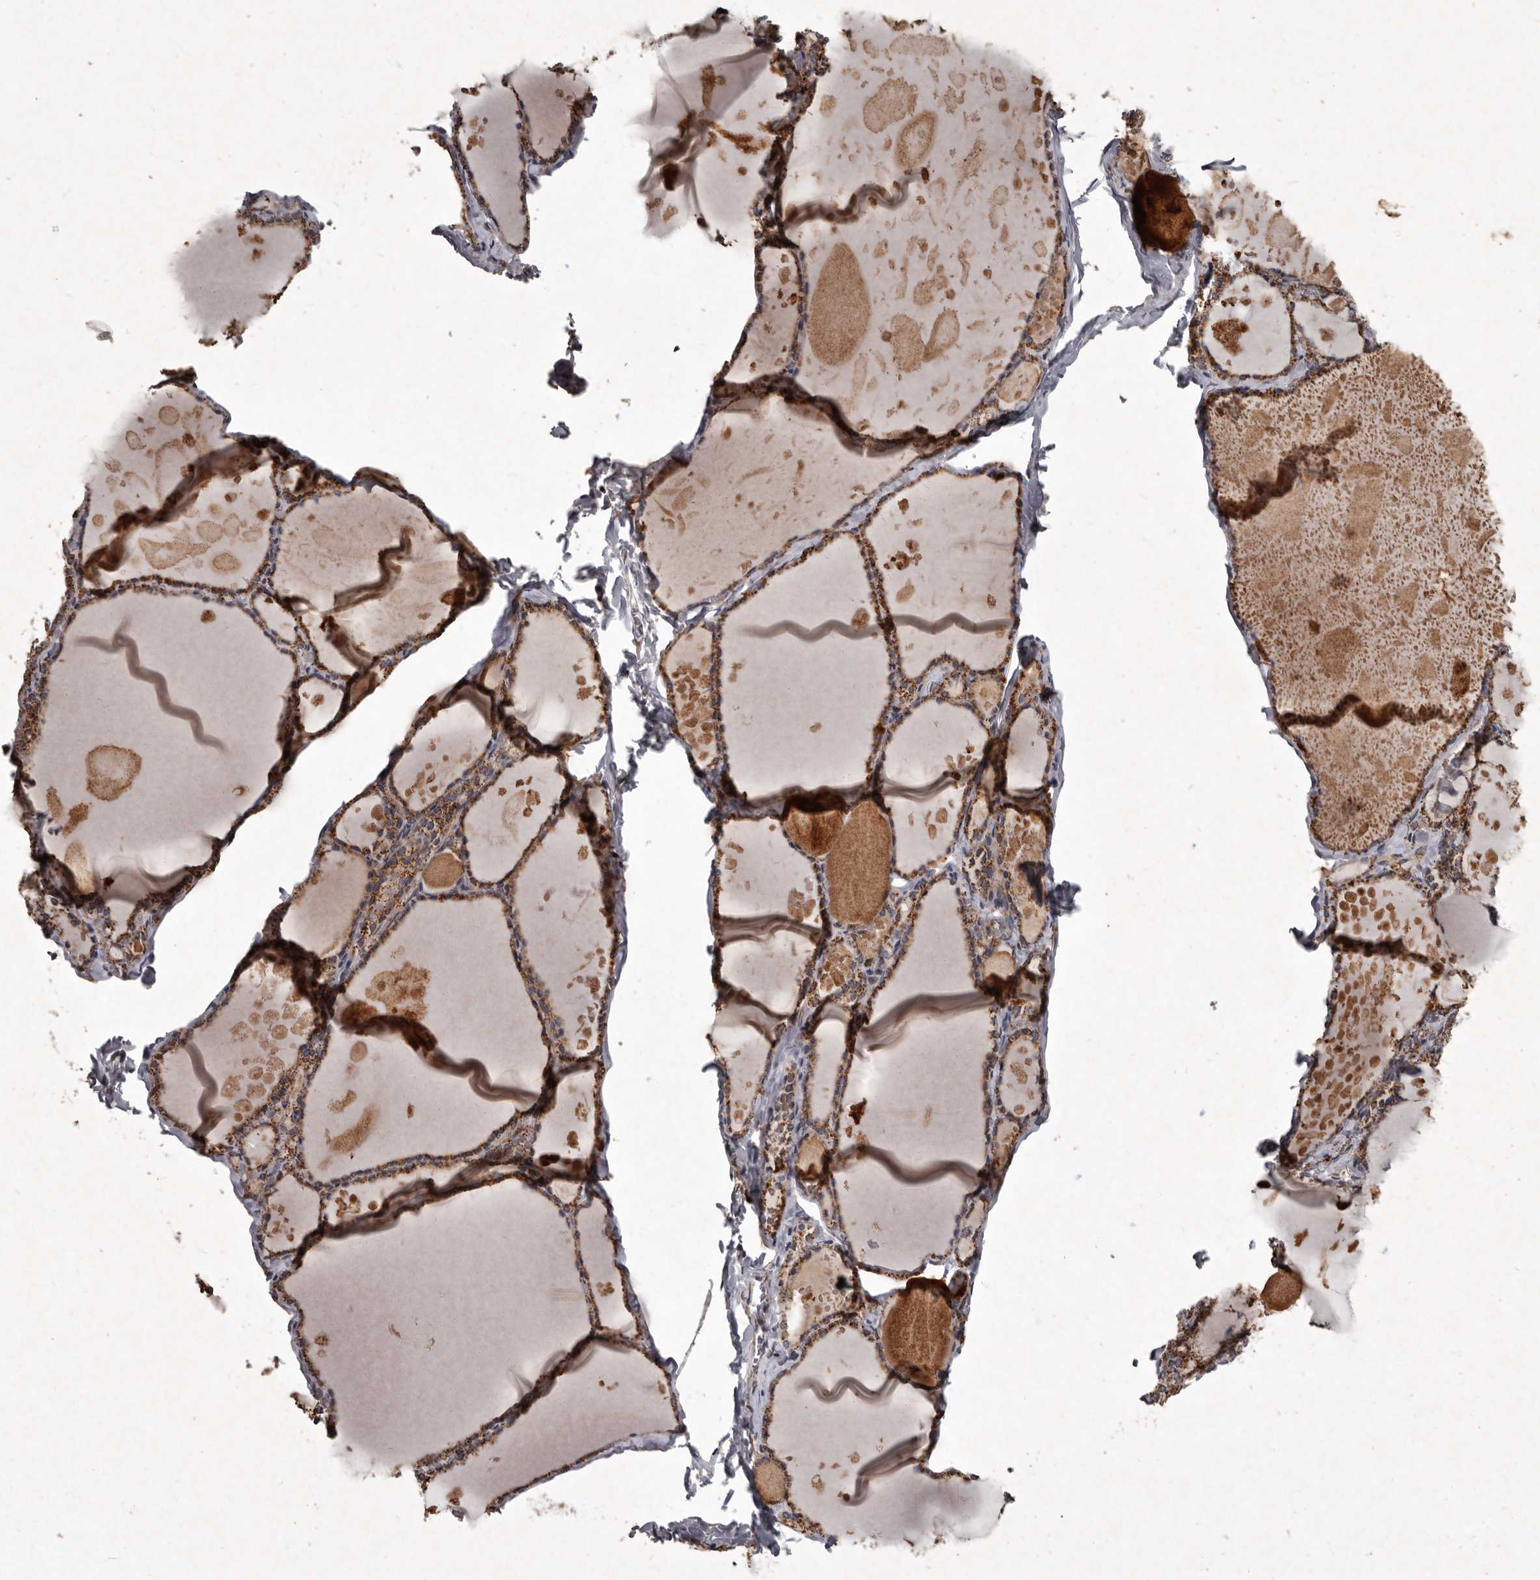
{"staining": {"intensity": "moderate", "quantity": ">75%", "location": "cytoplasmic/membranous"}, "tissue": "thyroid gland", "cell_type": "Glandular cells", "image_type": "normal", "snomed": [{"axis": "morphology", "description": "Normal tissue, NOS"}, {"axis": "topography", "description": "Thyroid gland"}], "caption": "Moderate cytoplasmic/membranous staining is seen in approximately >75% of glandular cells in normal thyroid gland.", "gene": "MRPS15", "patient": {"sex": "male", "age": 56}}